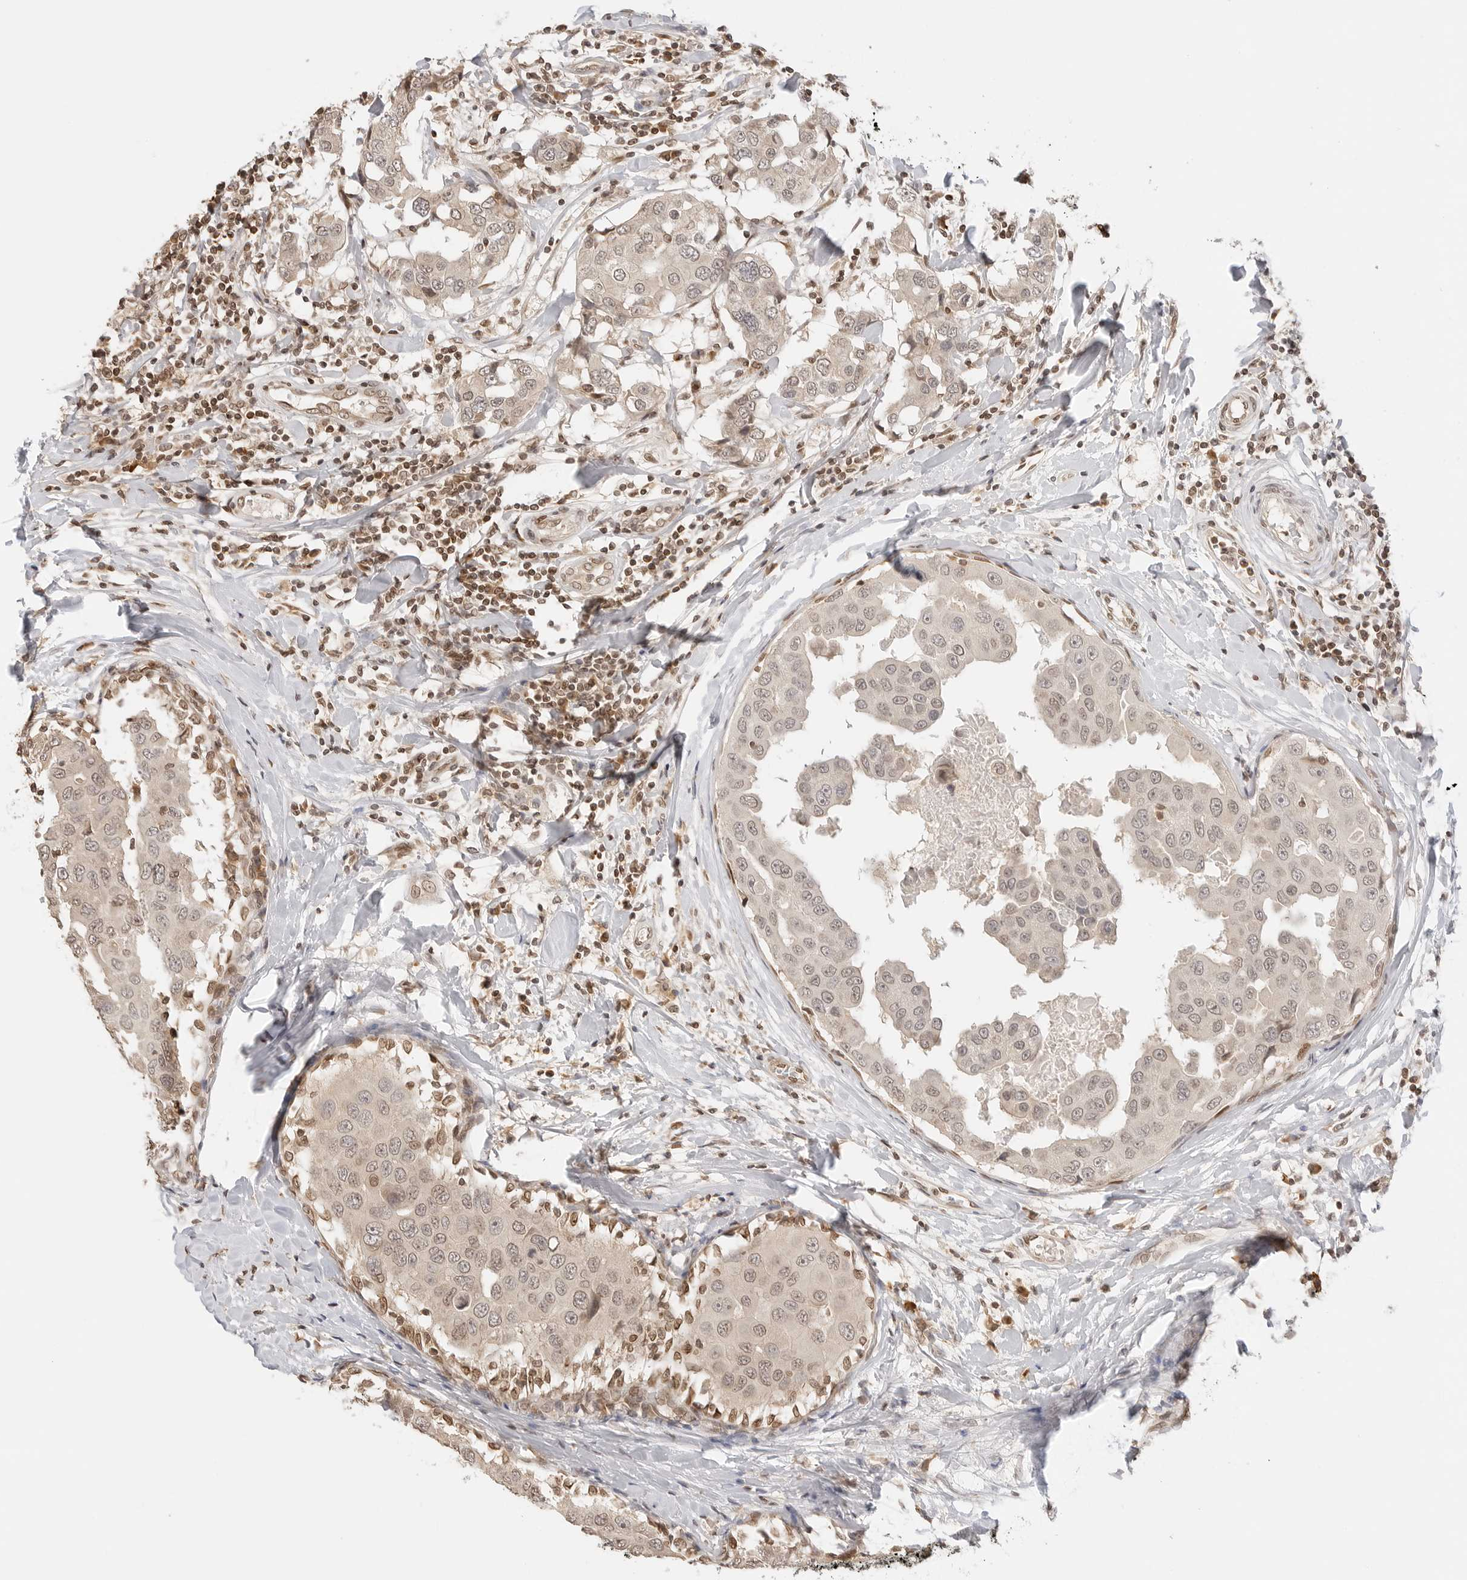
{"staining": {"intensity": "weak", "quantity": ">75%", "location": "cytoplasmic/membranous,nuclear"}, "tissue": "breast cancer", "cell_type": "Tumor cells", "image_type": "cancer", "snomed": [{"axis": "morphology", "description": "Duct carcinoma"}, {"axis": "topography", "description": "Breast"}], "caption": "Infiltrating ductal carcinoma (breast) stained with a brown dye exhibits weak cytoplasmic/membranous and nuclear positive positivity in approximately >75% of tumor cells.", "gene": "POLH", "patient": {"sex": "female", "age": 27}}